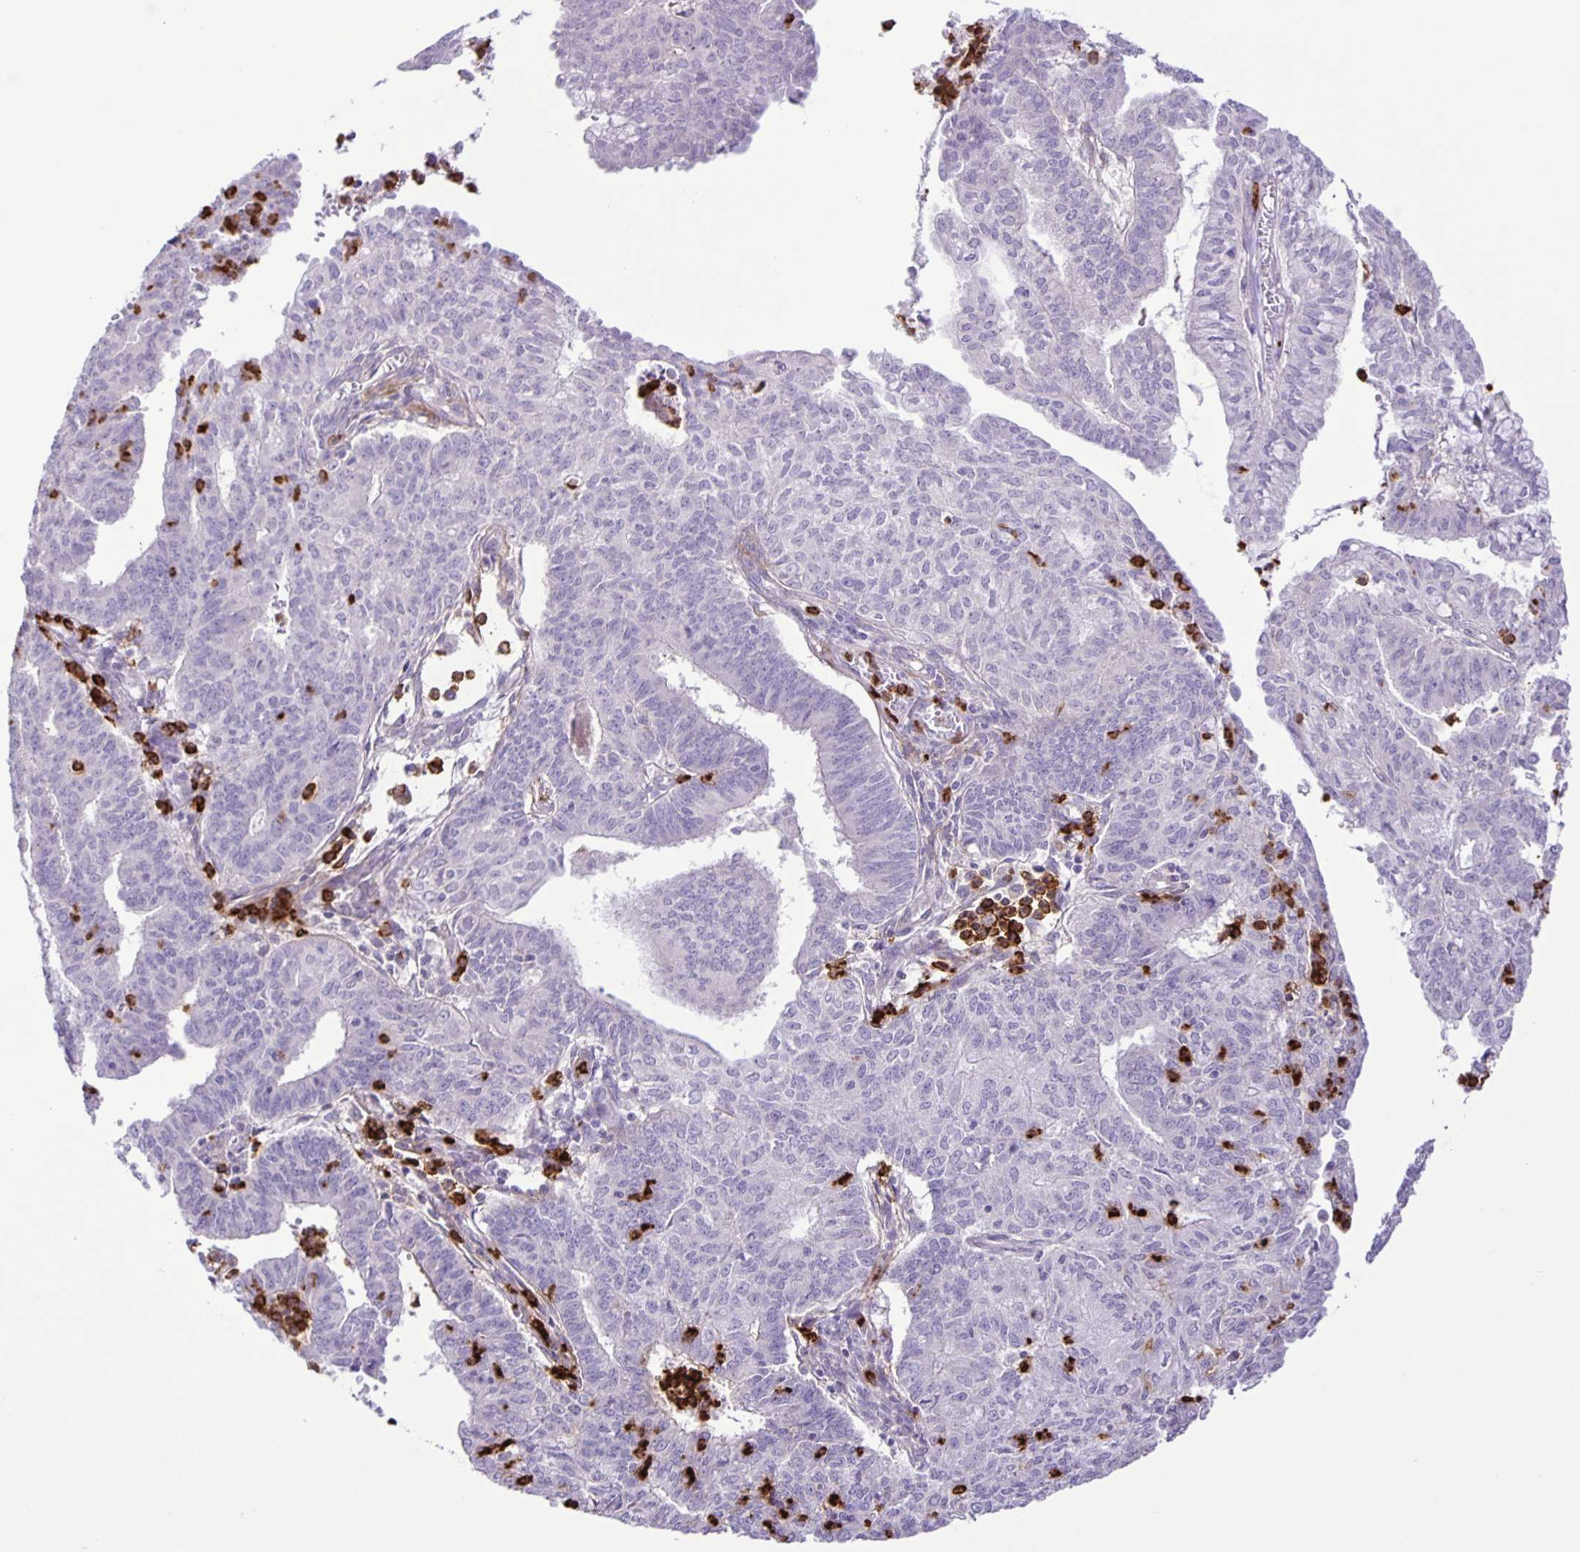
{"staining": {"intensity": "negative", "quantity": "none", "location": "none"}, "tissue": "endometrial cancer", "cell_type": "Tumor cells", "image_type": "cancer", "snomed": [{"axis": "morphology", "description": "Adenocarcinoma, NOS"}, {"axis": "topography", "description": "Endometrium"}], "caption": "Immunohistochemistry of human endometrial adenocarcinoma displays no expression in tumor cells.", "gene": "ADCK1", "patient": {"sex": "female", "age": 61}}